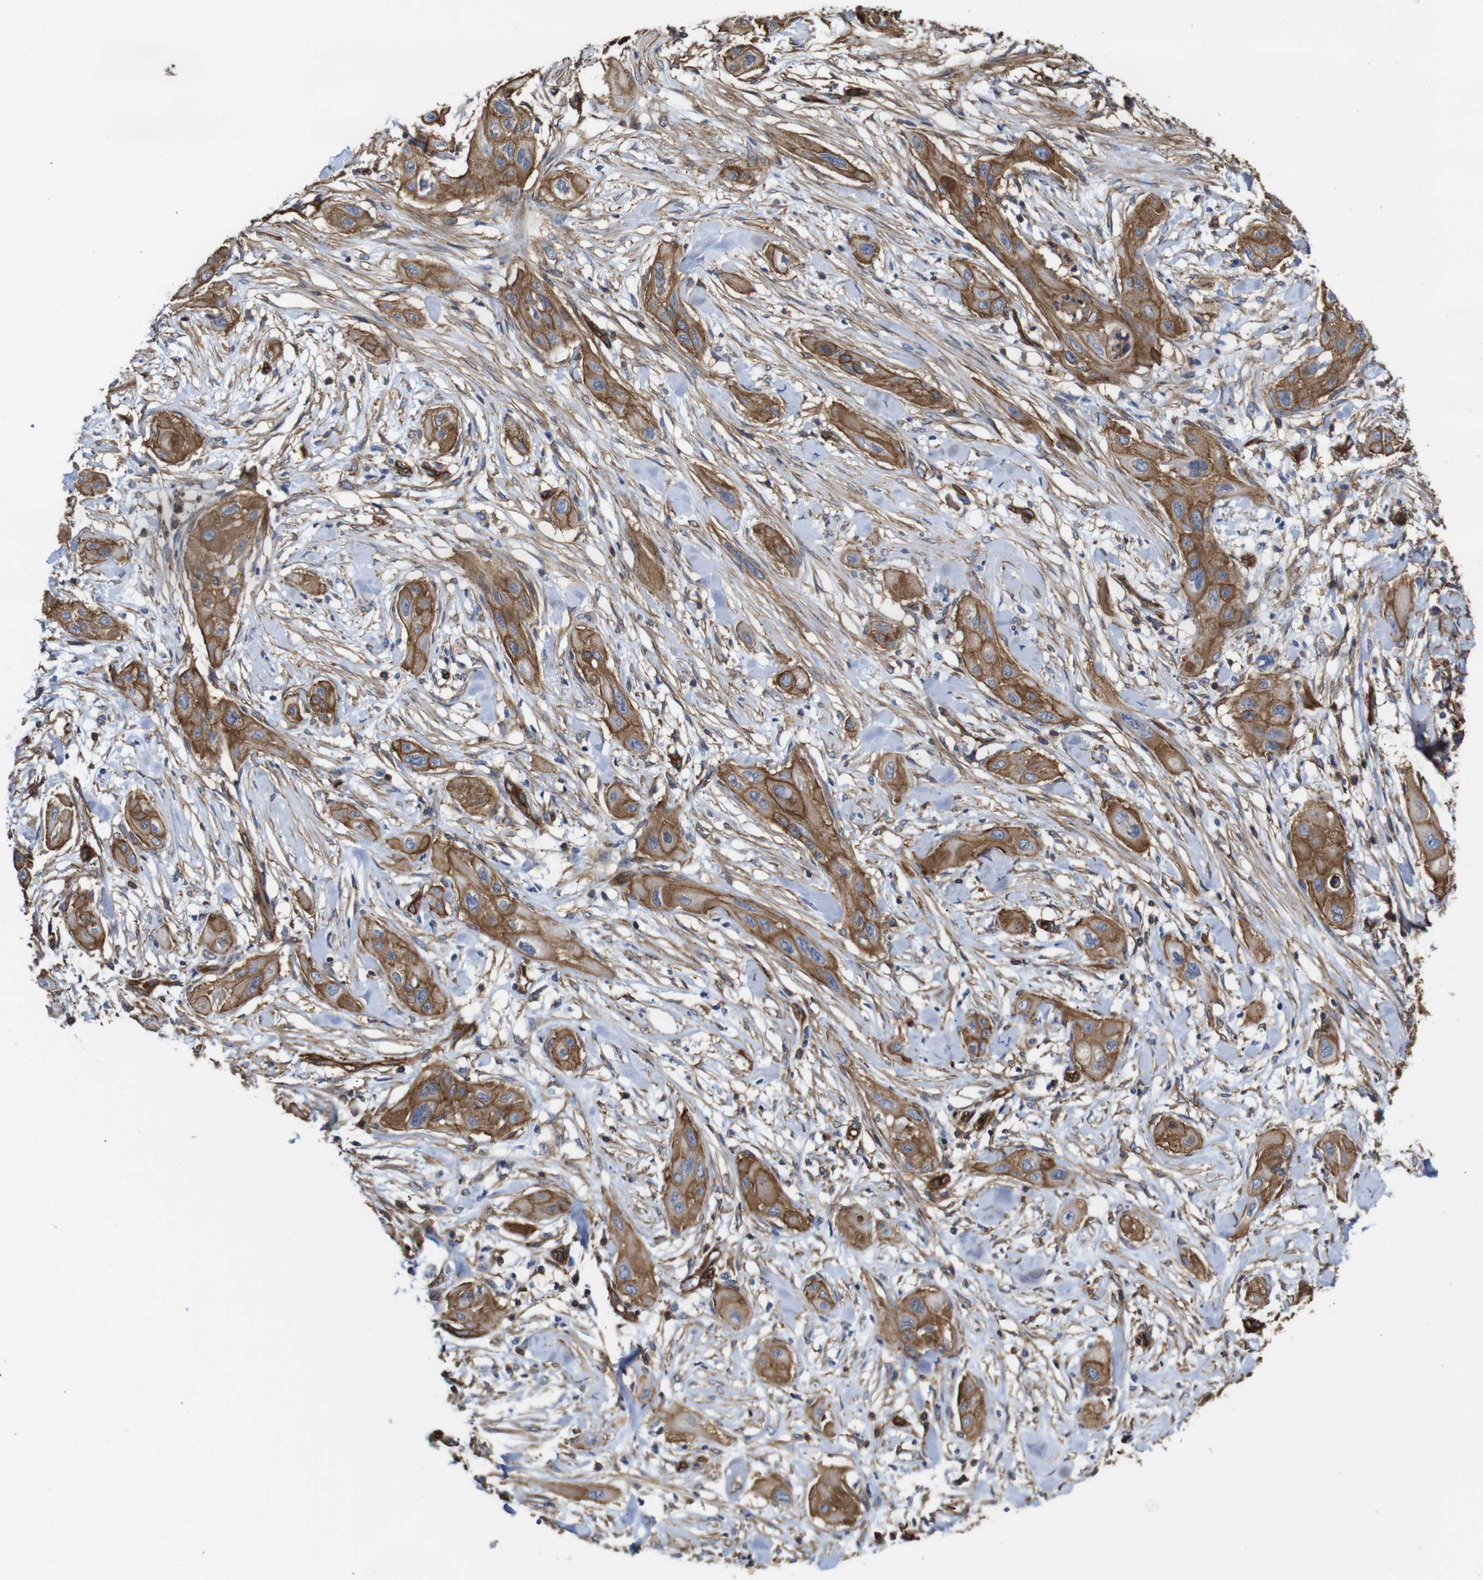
{"staining": {"intensity": "moderate", "quantity": ">75%", "location": "cytoplasmic/membranous"}, "tissue": "lung cancer", "cell_type": "Tumor cells", "image_type": "cancer", "snomed": [{"axis": "morphology", "description": "Squamous cell carcinoma, NOS"}, {"axis": "topography", "description": "Lung"}], "caption": "DAB immunohistochemical staining of human lung cancer reveals moderate cytoplasmic/membranous protein expression in about >75% of tumor cells.", "gene": "SPTBN1", "patient": {"sex": "female", "age": 47}}